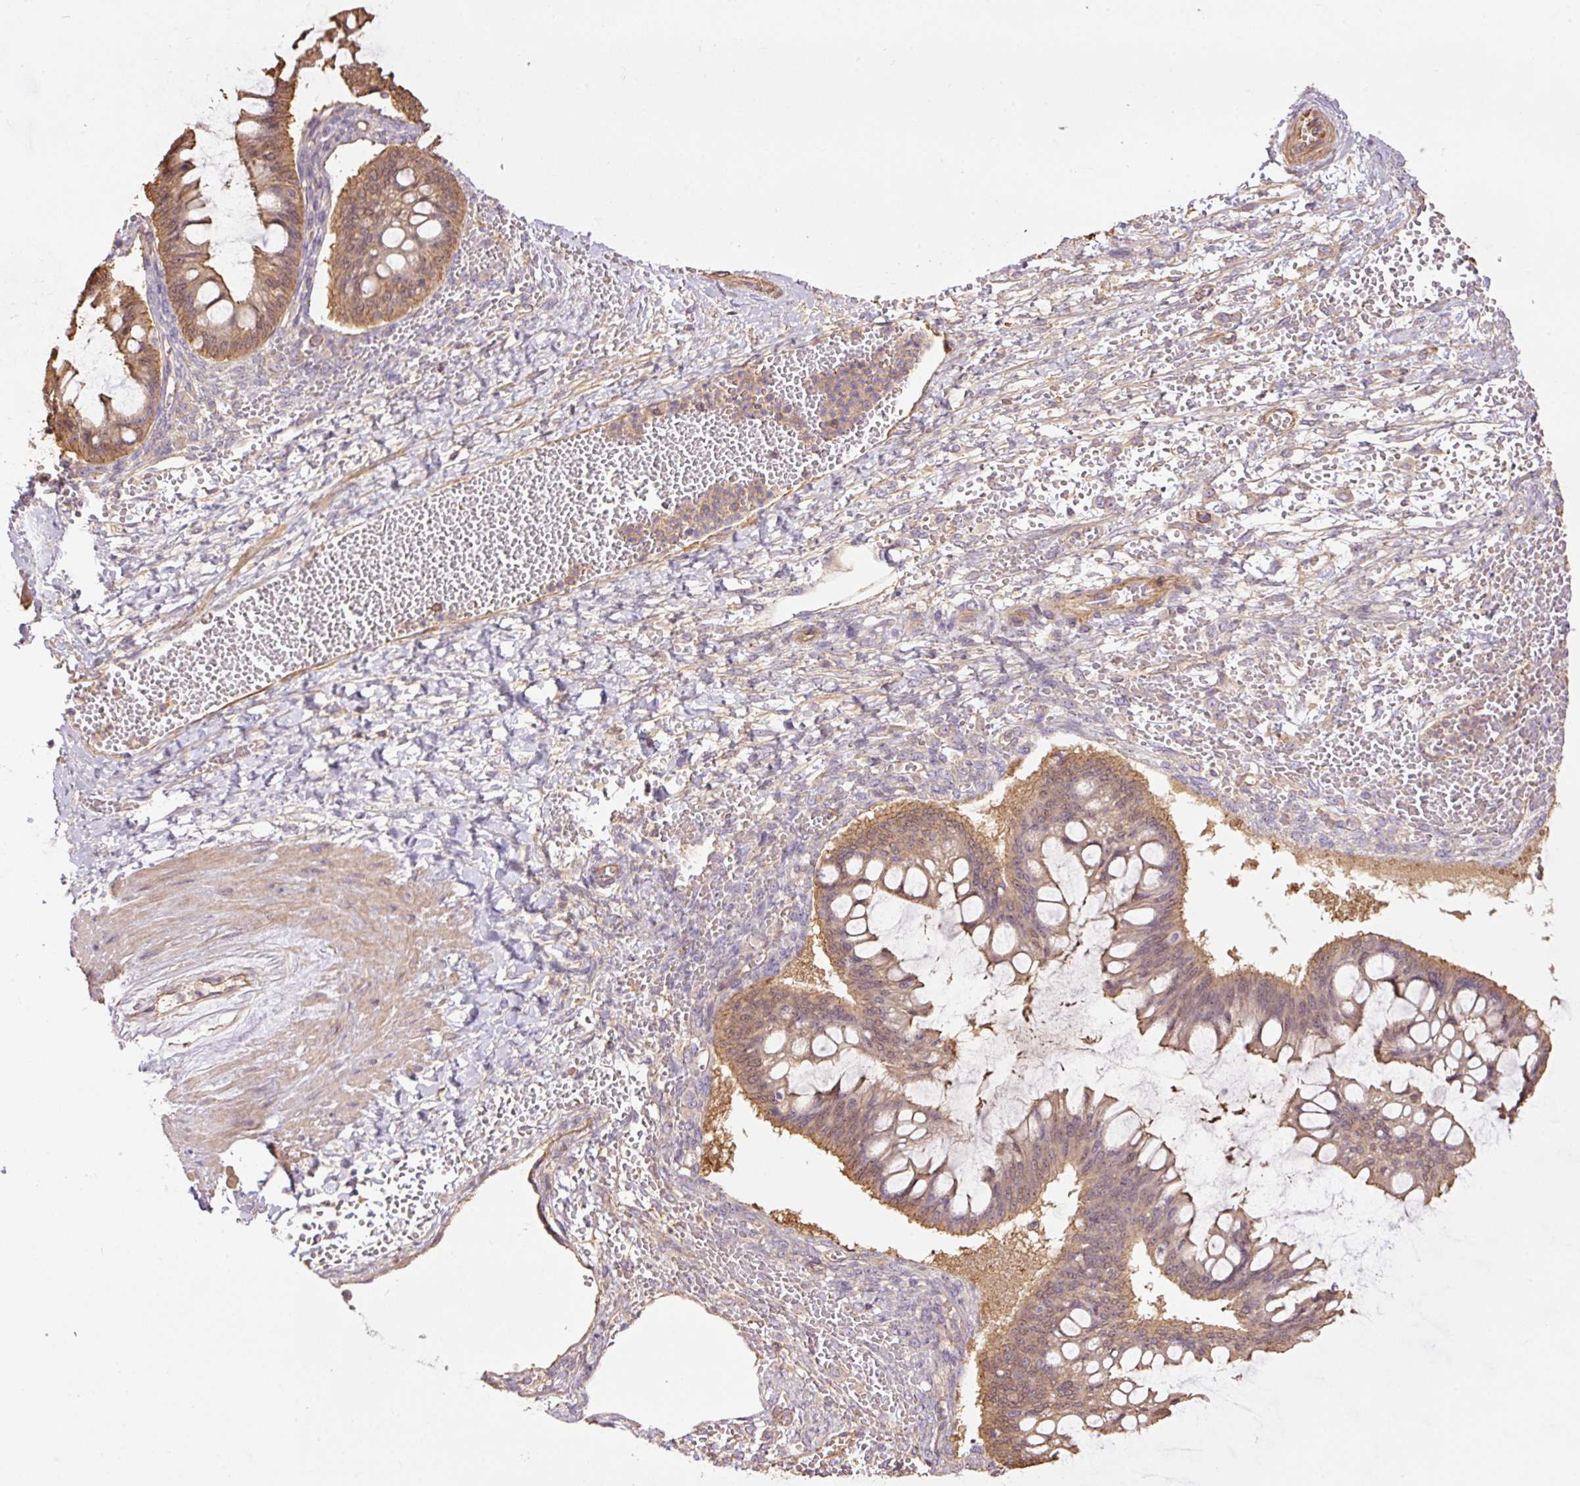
{"staining": {"intensity": "moderate", "quantity": ">75%", "location": "cytoplasmic/membranous"}, "tissue": "ovarian cancer", "cell_type": "Tumor cells", "image_type": "cancer", "snomed": [{"axis": "morphology", "description": "Cystadenocarcinoma, mucinous, NOS"}, {"axis": "topography", "description": "Ovary"}], "caption": "DAB immunohistochemical staining of mucinous cystadenocarcinoma (ovarian) displays moderate cytoplasmic/membranous protein staining in approximately >75% of tumor cells.", "gene": "PPP1R1B", "patient": {"sex": "female", "age": 73}}